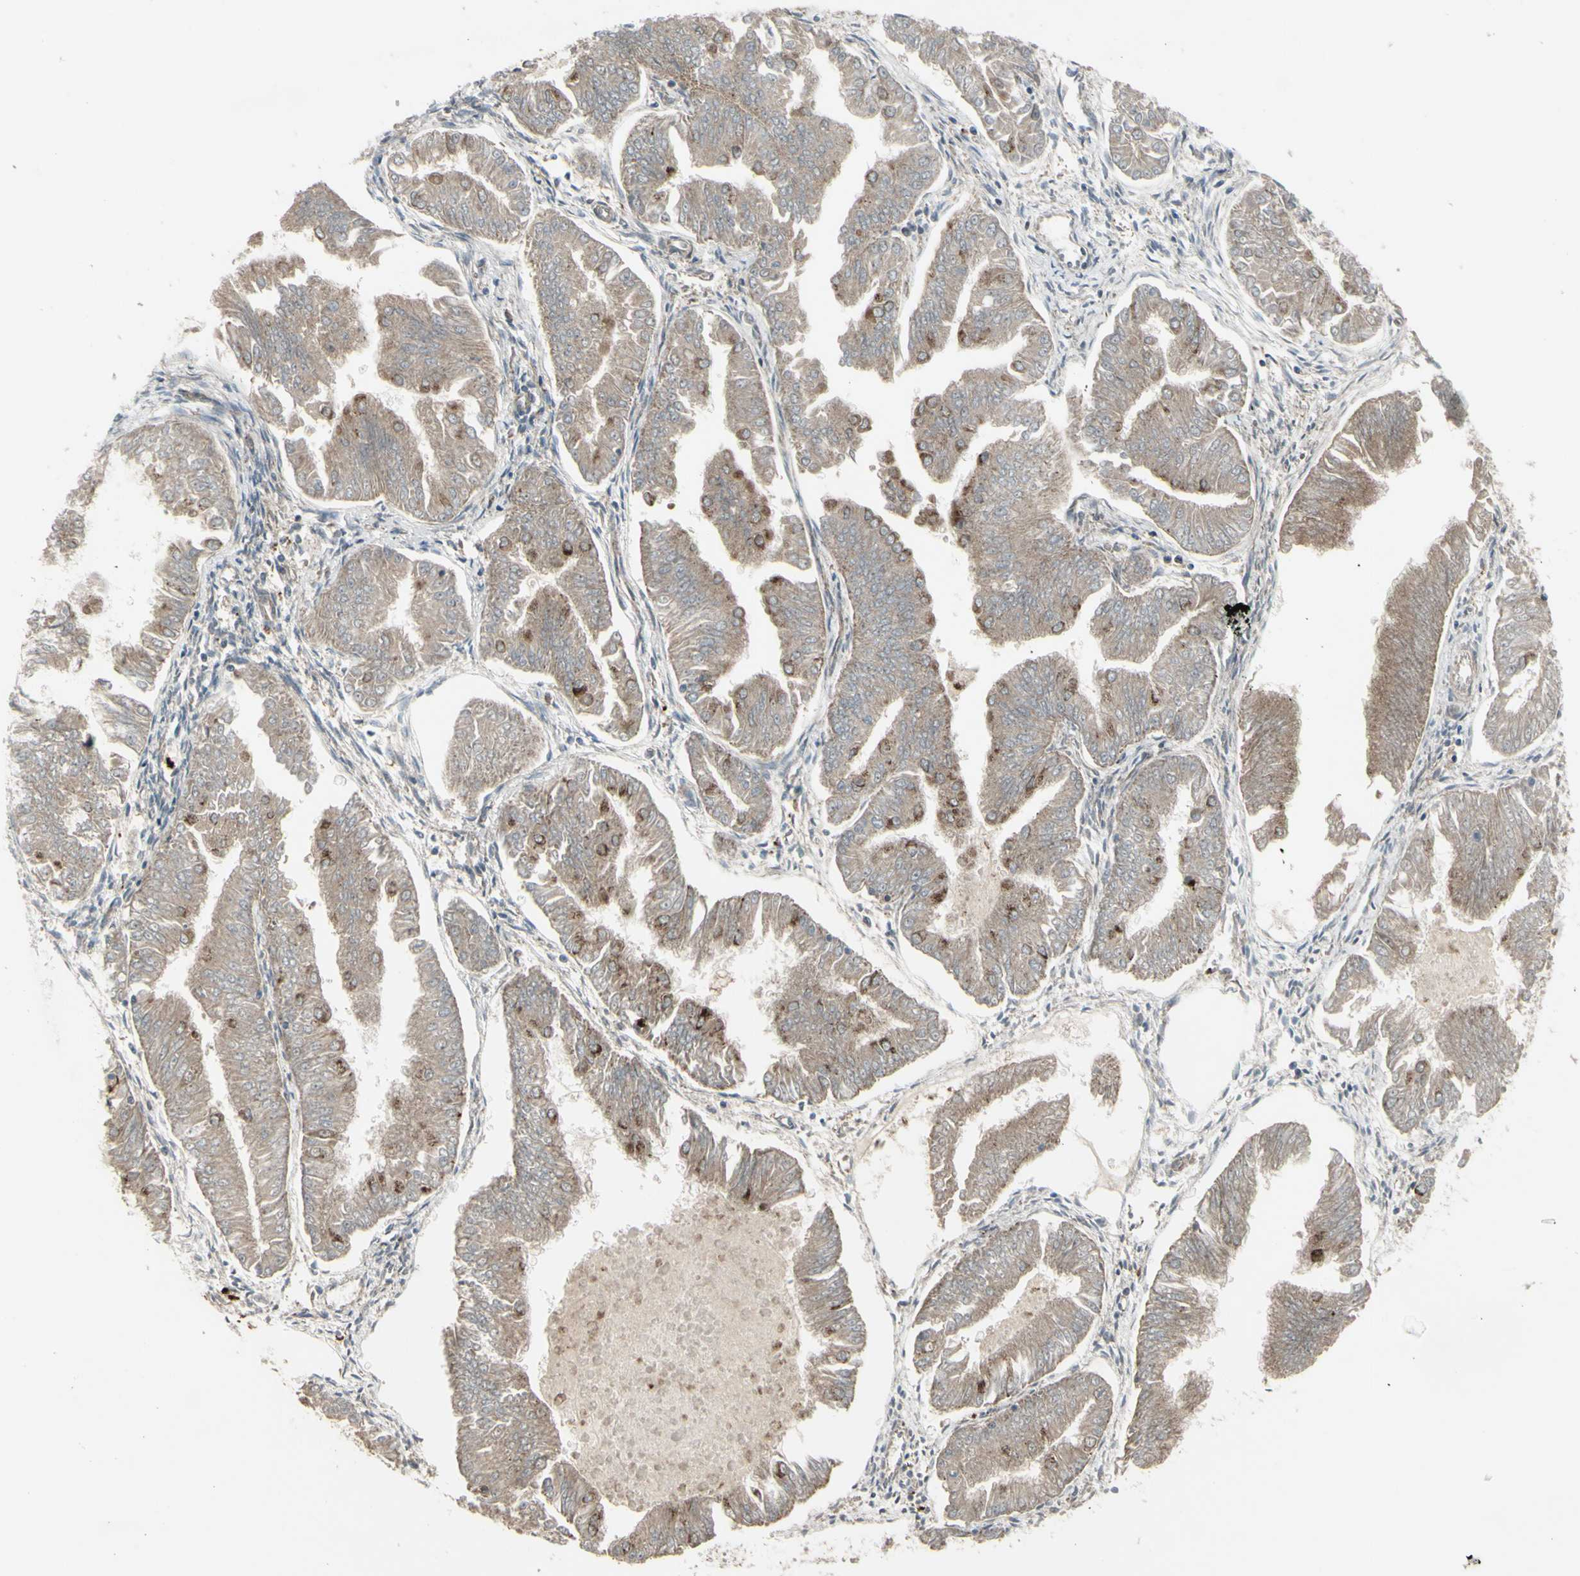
{"staining": {"intensity": "weak", "quantity": ">75%", "location": "cytoplasmic/membranous"}, "tissue": "endometrial cancer", "cell_type": "Tumor cells", "image_type": "cancer", "snomed": [{"axis": "morphology", "description": "Adenocarcinoma, NOS"}, {"axis": "topography", "description": "Endometrium"}], "caption": "Endometrial cancer (adenocarcinoma) stained for a protein shows weak cytoplasmic/membranous positivity in tumor cells.", "gene": "OSTM1", "patient": {"sex": "female", "age": 53}}